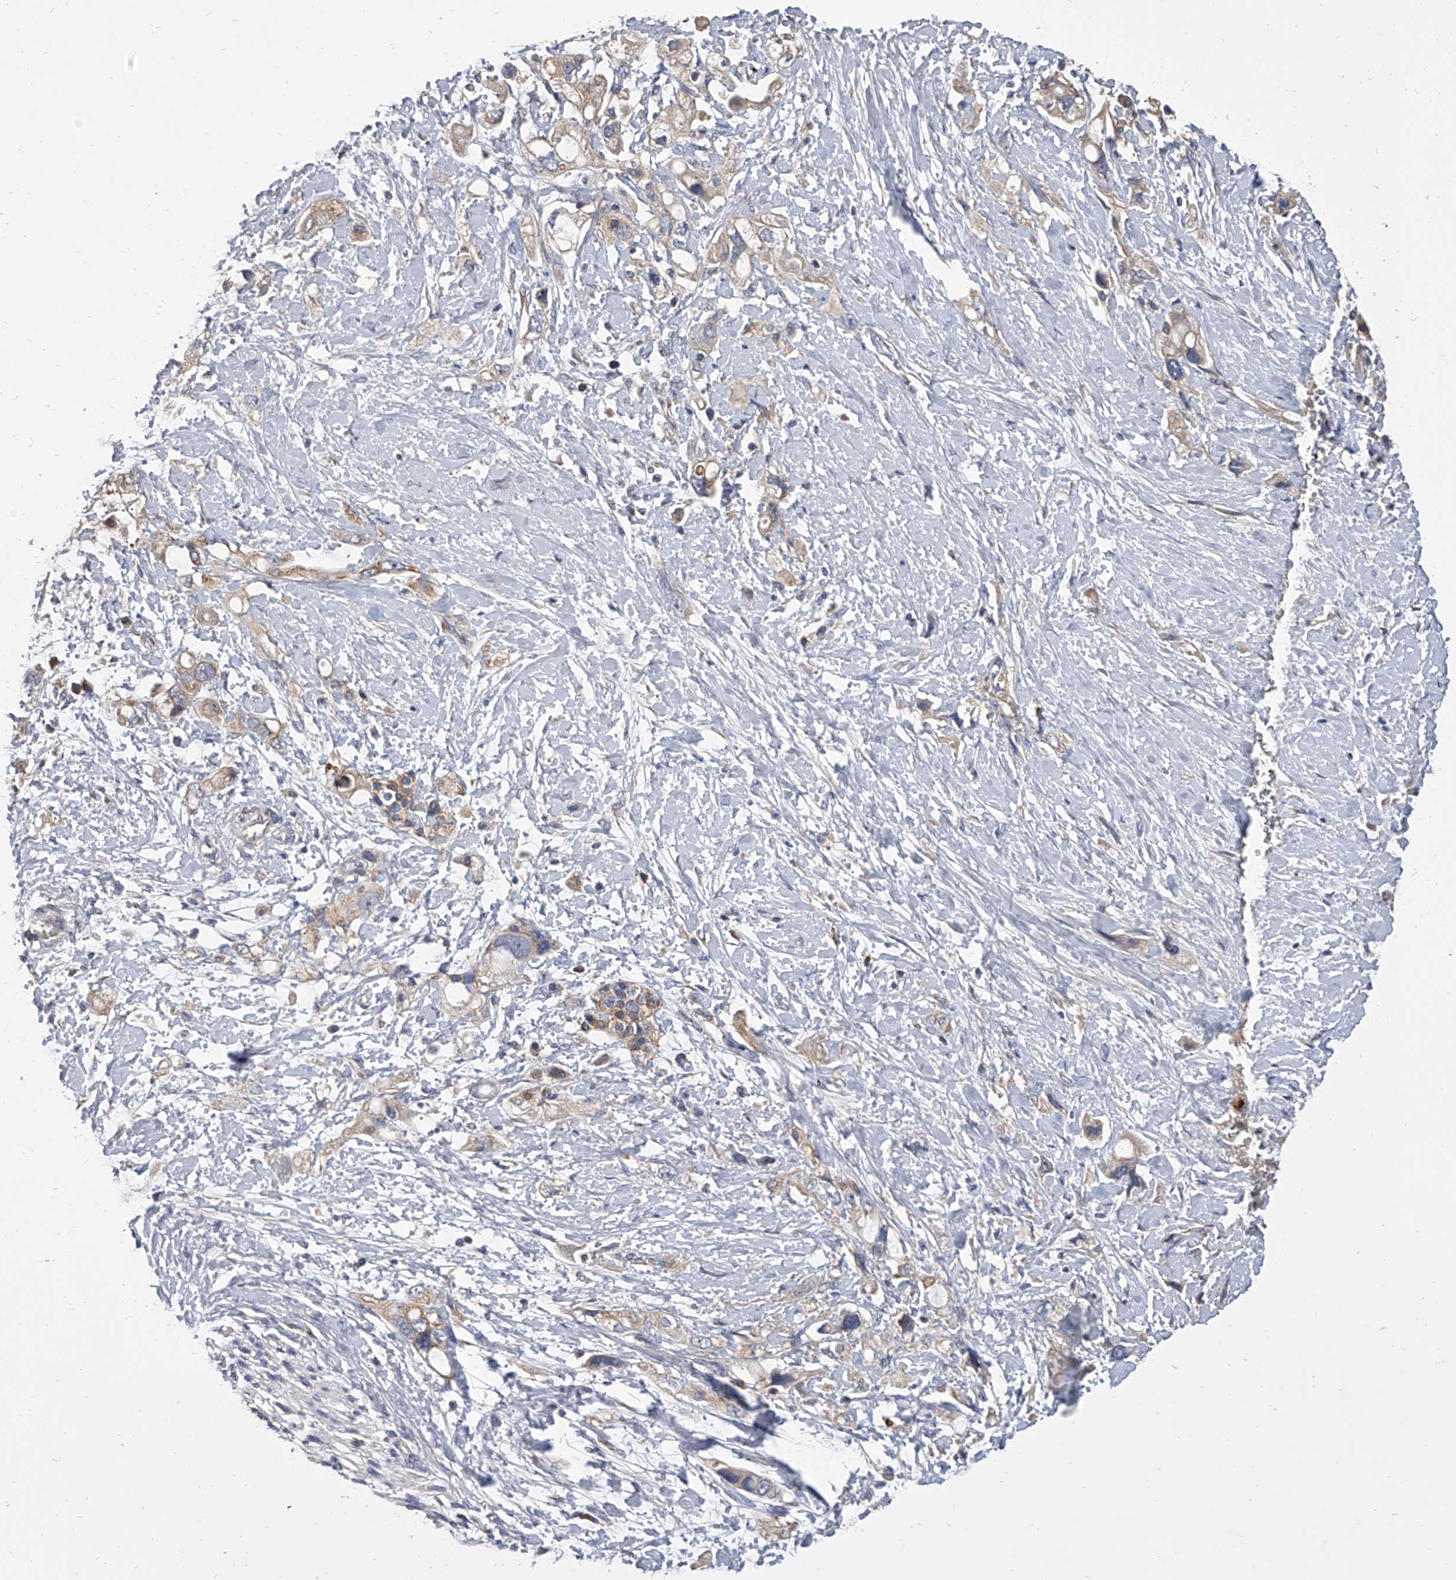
{"staining": {"intensity": "moderate", "quantity": "<25%", "location": "cytoplasmic/membranous"}, "tissue": "pancreatic cancer", "cell_type": "Tumor cells", "image_type": "cancer", "snomed": [{"axis": "morphology", "description": "Adenocarcinoma, NOS"}, {"axis": "topography", "description": "Pancreas"}], "caption": "The immunohistochemical stain labels moderate cytoplasmic/membranous staining in tumor cells of pancreatic cancer tissue.", "gene": "MRPL28", "patient": {"sex": "female", "age": 56}}